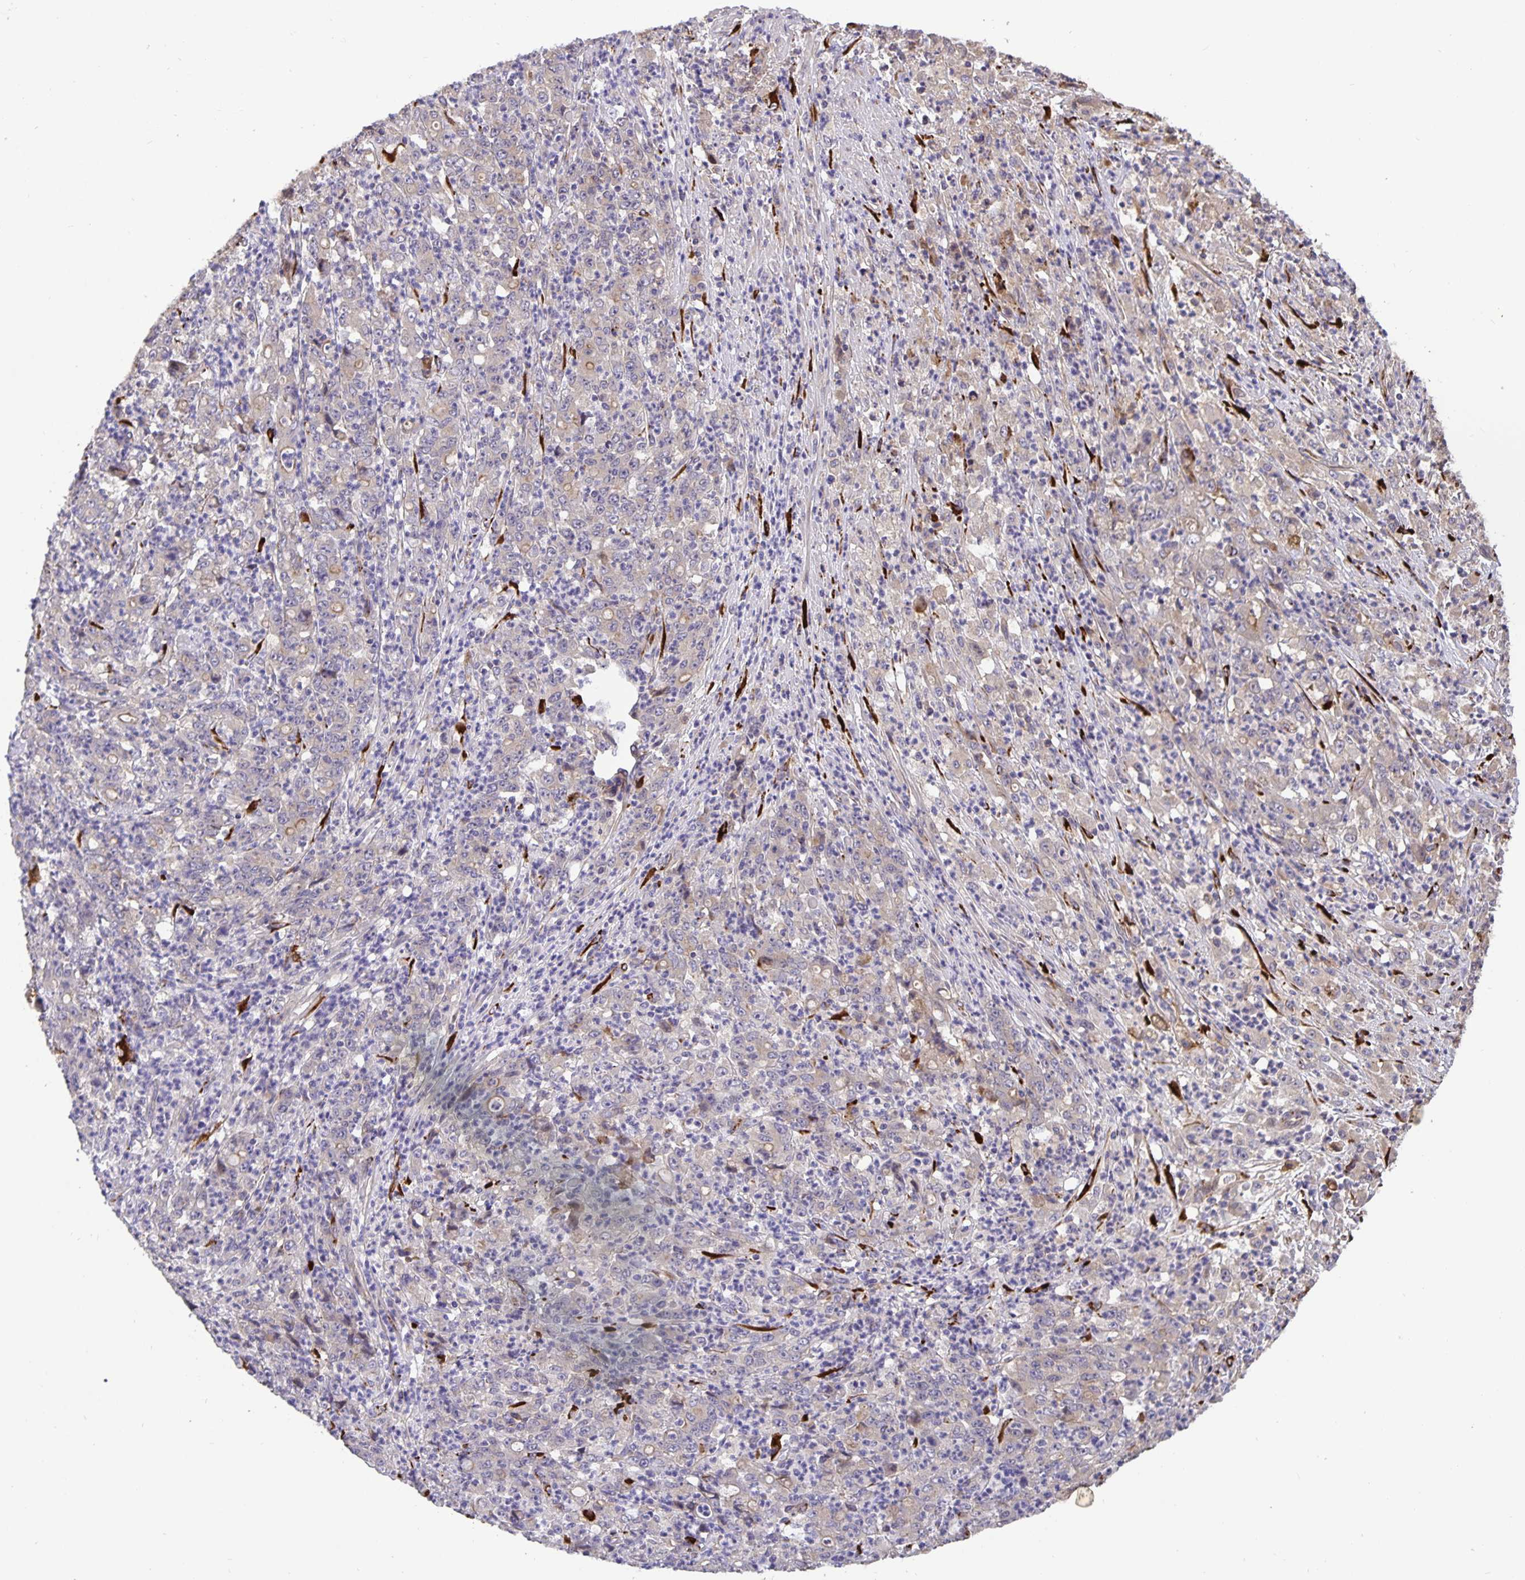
{"staining": {"intensity": "weak", "quantity": "25%-75%", "location": "cytoplasmic/membranous"}, "tissue": "stomach cancer", "cell_type": "Tumor cells", "image_type": "cancer", "snomed": [{"axis": "morphology", "description": "Adenocarcinoma, NOS"}, {"axis": "topography", "description": "Stomach, lower"}], "caption": "High-power microscopy captured an immunohistochemistry (IHC) micrograph of adenocarcinoma (stomach), revealing weak cytoplasmic/membranous staining in about 25%-75% of tumor cells. (DAB (3,3'-diaminobenzidine) IHC with brightfield microscopy, high magnification).", "gene": "EML6", "patient": {"sex": "female", "age": 71}}